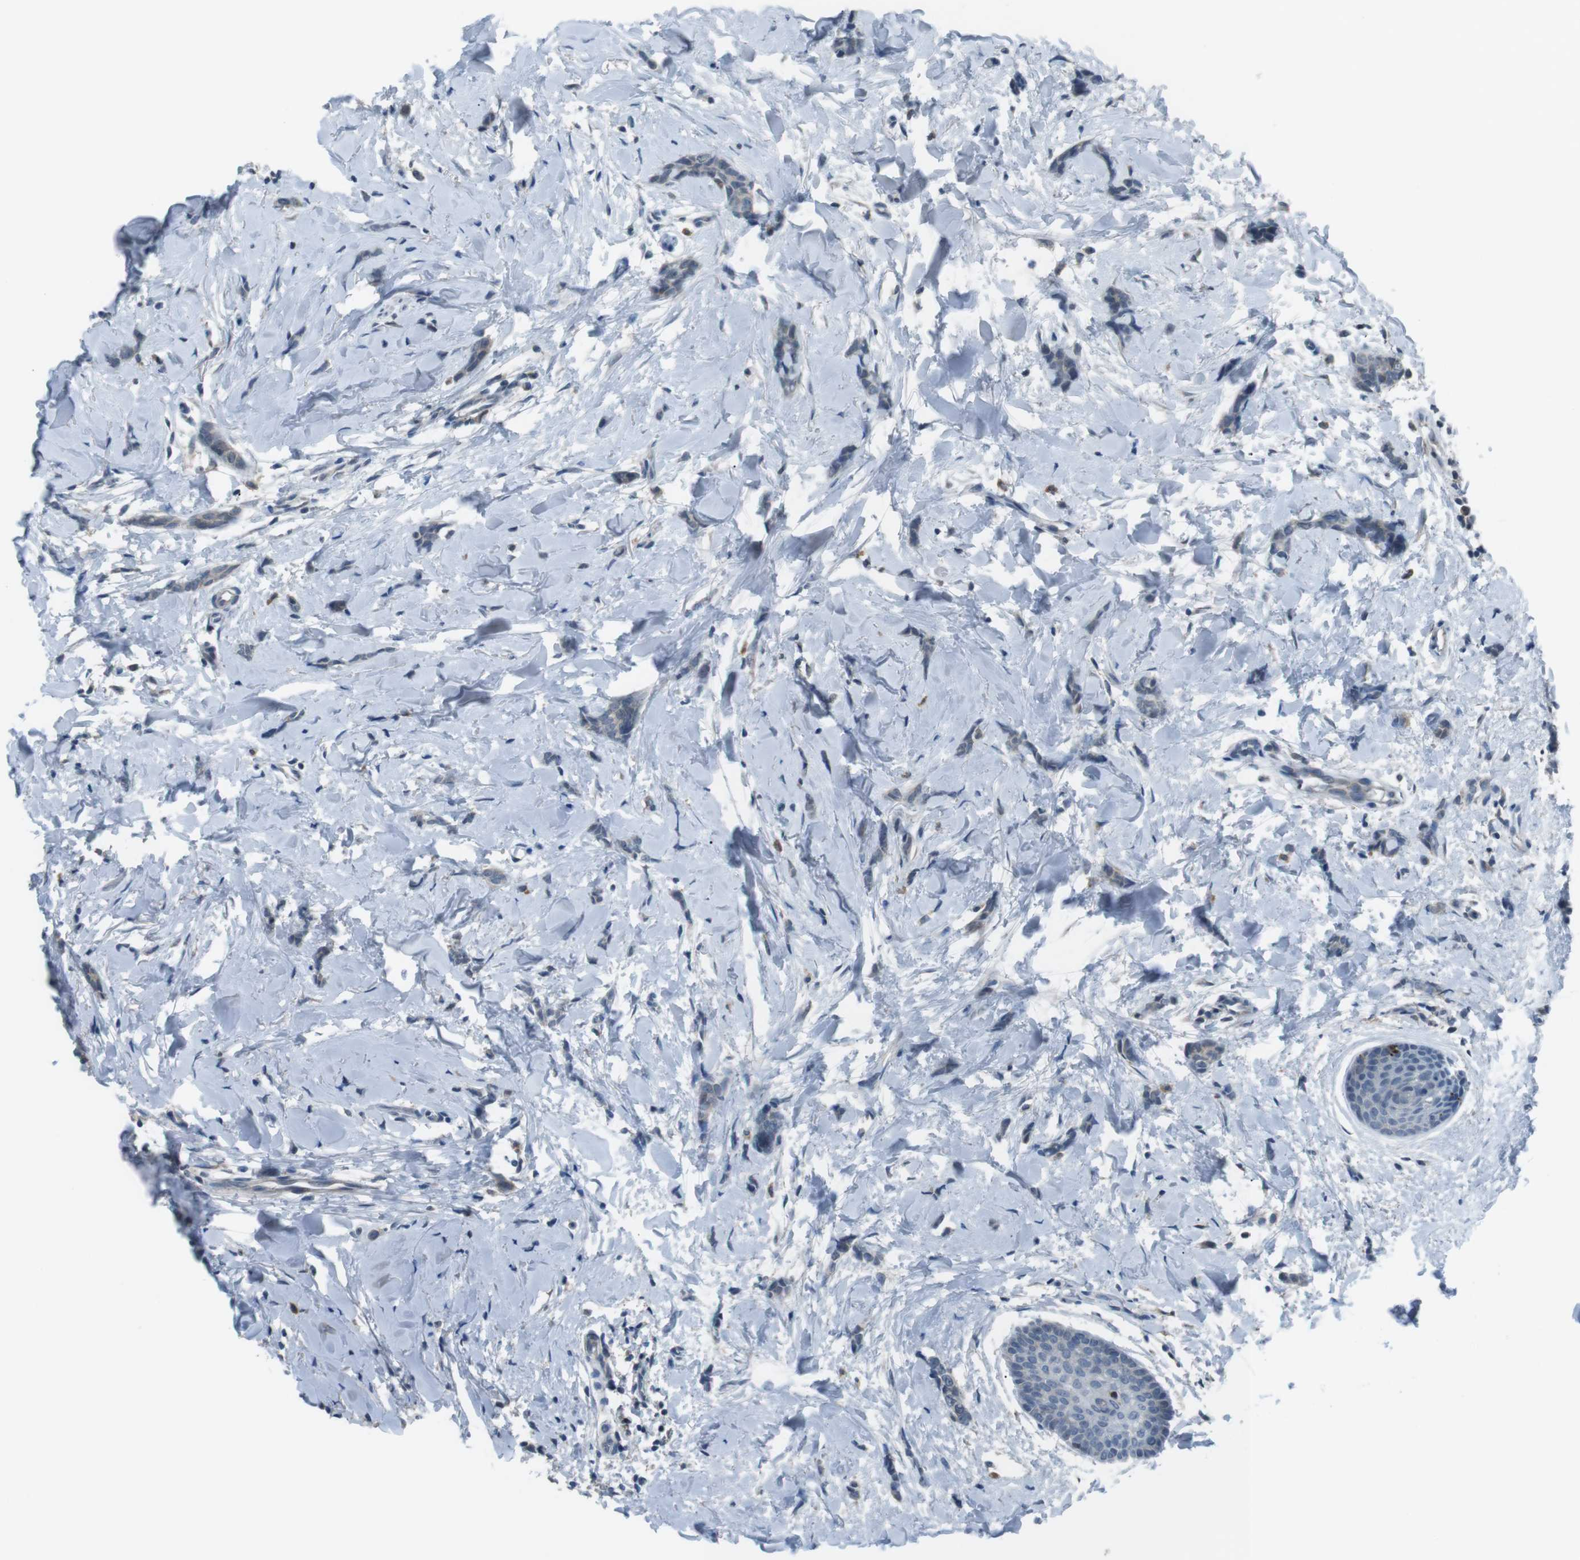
{"staining": {"intensity": "negative", "quantity": "none", "location": "none"}, "tissue": "breast cancer", "cell_type": "Tumor cells", "image_type": "cancer", "snomed": [{"axis": "morphology", "description": "Lobular carcinoma"}, {"axis": "topography", "description": "Skin"}, {"axis": "topography", "description": "Breast"}], "caption": "High power microscopy micrograph of an immunohistochemistry (IHC) histopathology image of breast cancer (lobular carcinoma), revealing no significant positivity in tumor cells.", "gene": "FCRLA", "patient": {"sex": "female", "age": 46}}